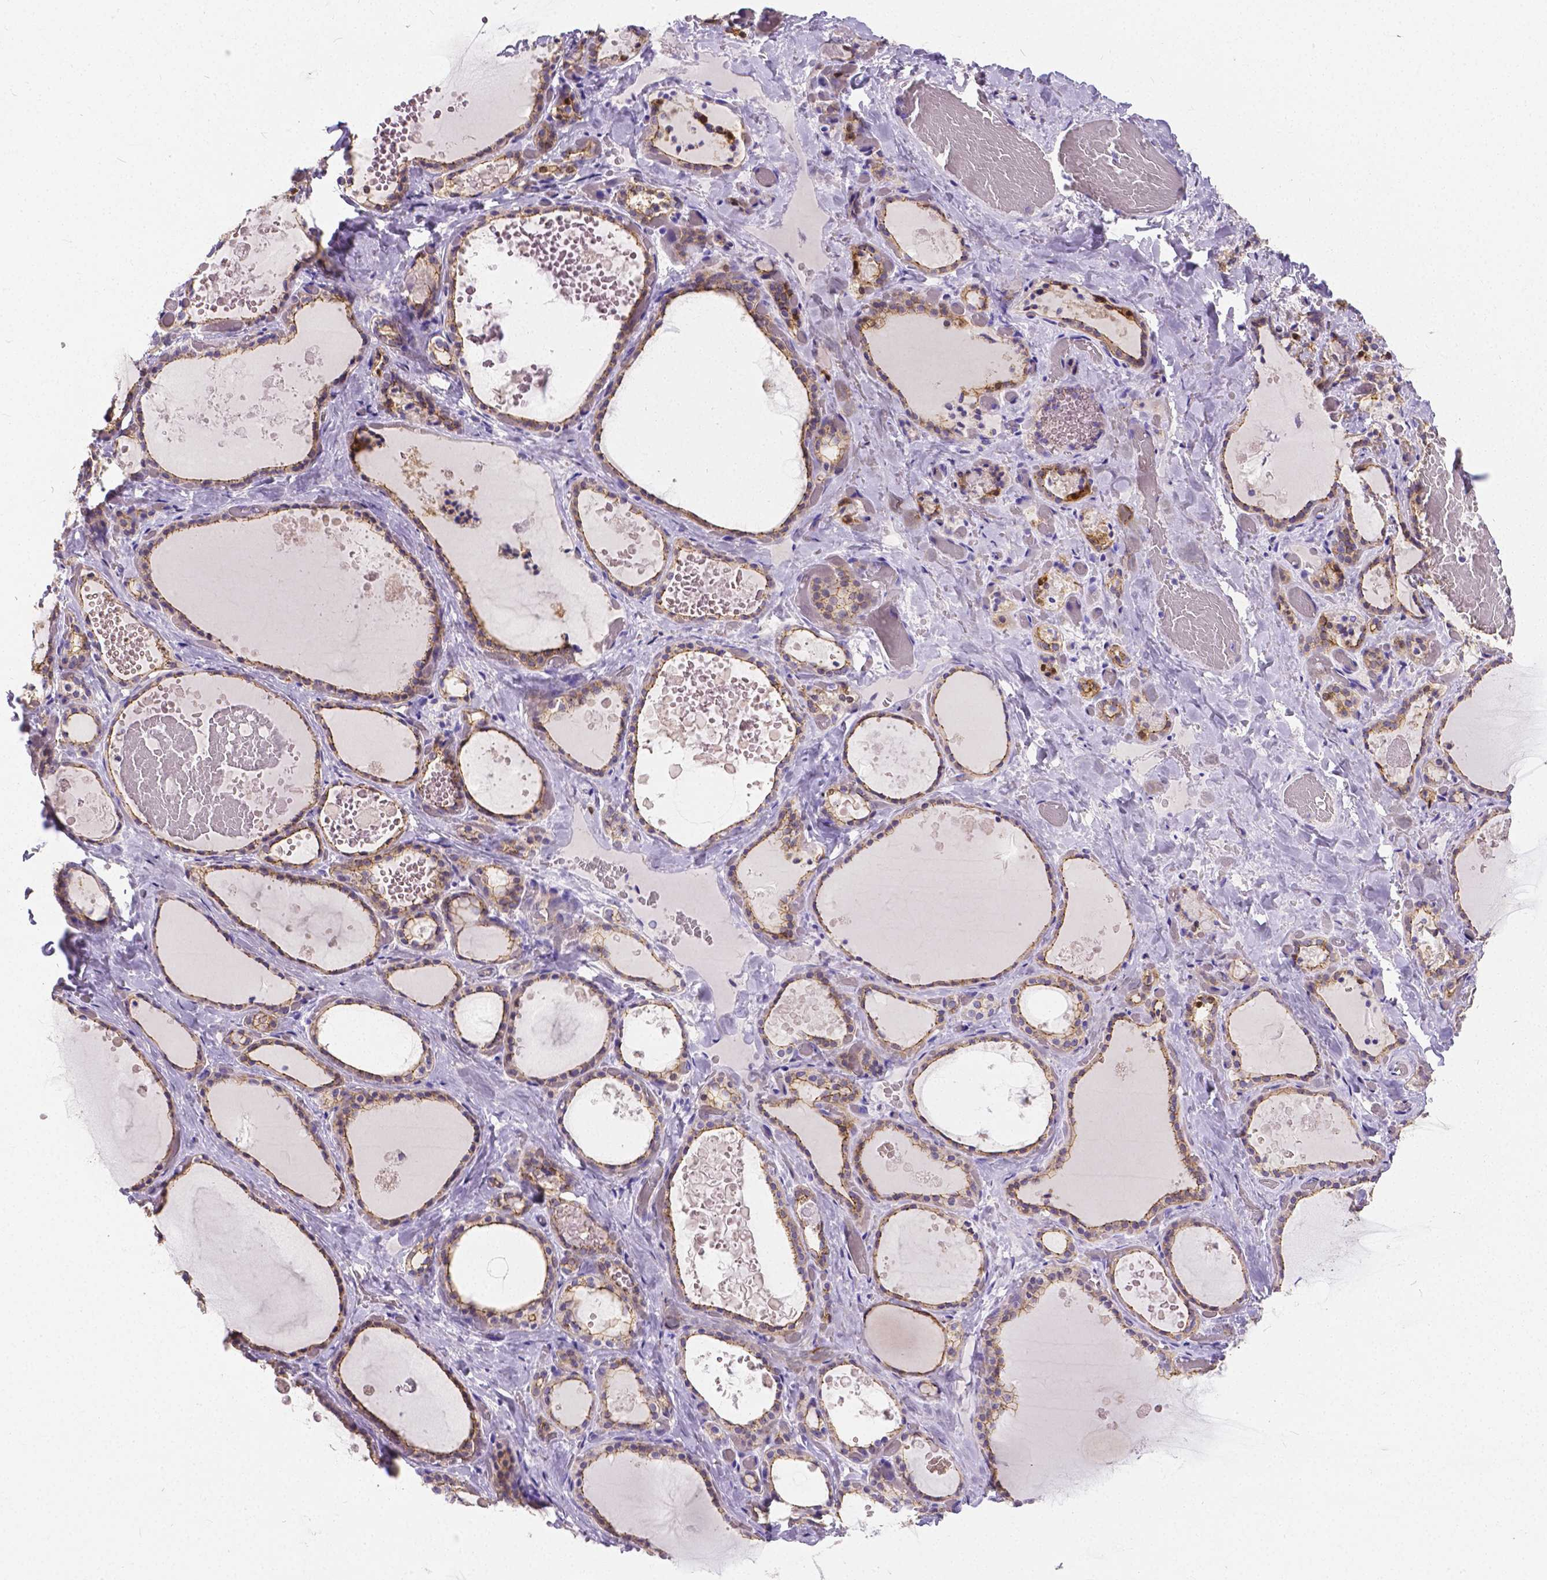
{"staining": {"intensity": "moderate", "quantity": ">75%", "location": "cytoplasmic/membranous"}, "tissue": "thyroid gland", "cell_type": "Glandular cells", "image_type": "normal", "snomed": [{"axis": "morphology", "description": "Normal tissue, NOS"}, {"axis": "topography", "description": "Thyroid gland"}], "caption": "Protein expression analysis of unremarkable human thyroid gland reveals moderate cytoplasmic/membranous expression in approximately >75% of glandular cells.", "gene": "OCLN", "patient": {"sex": "female", "age": 56}}